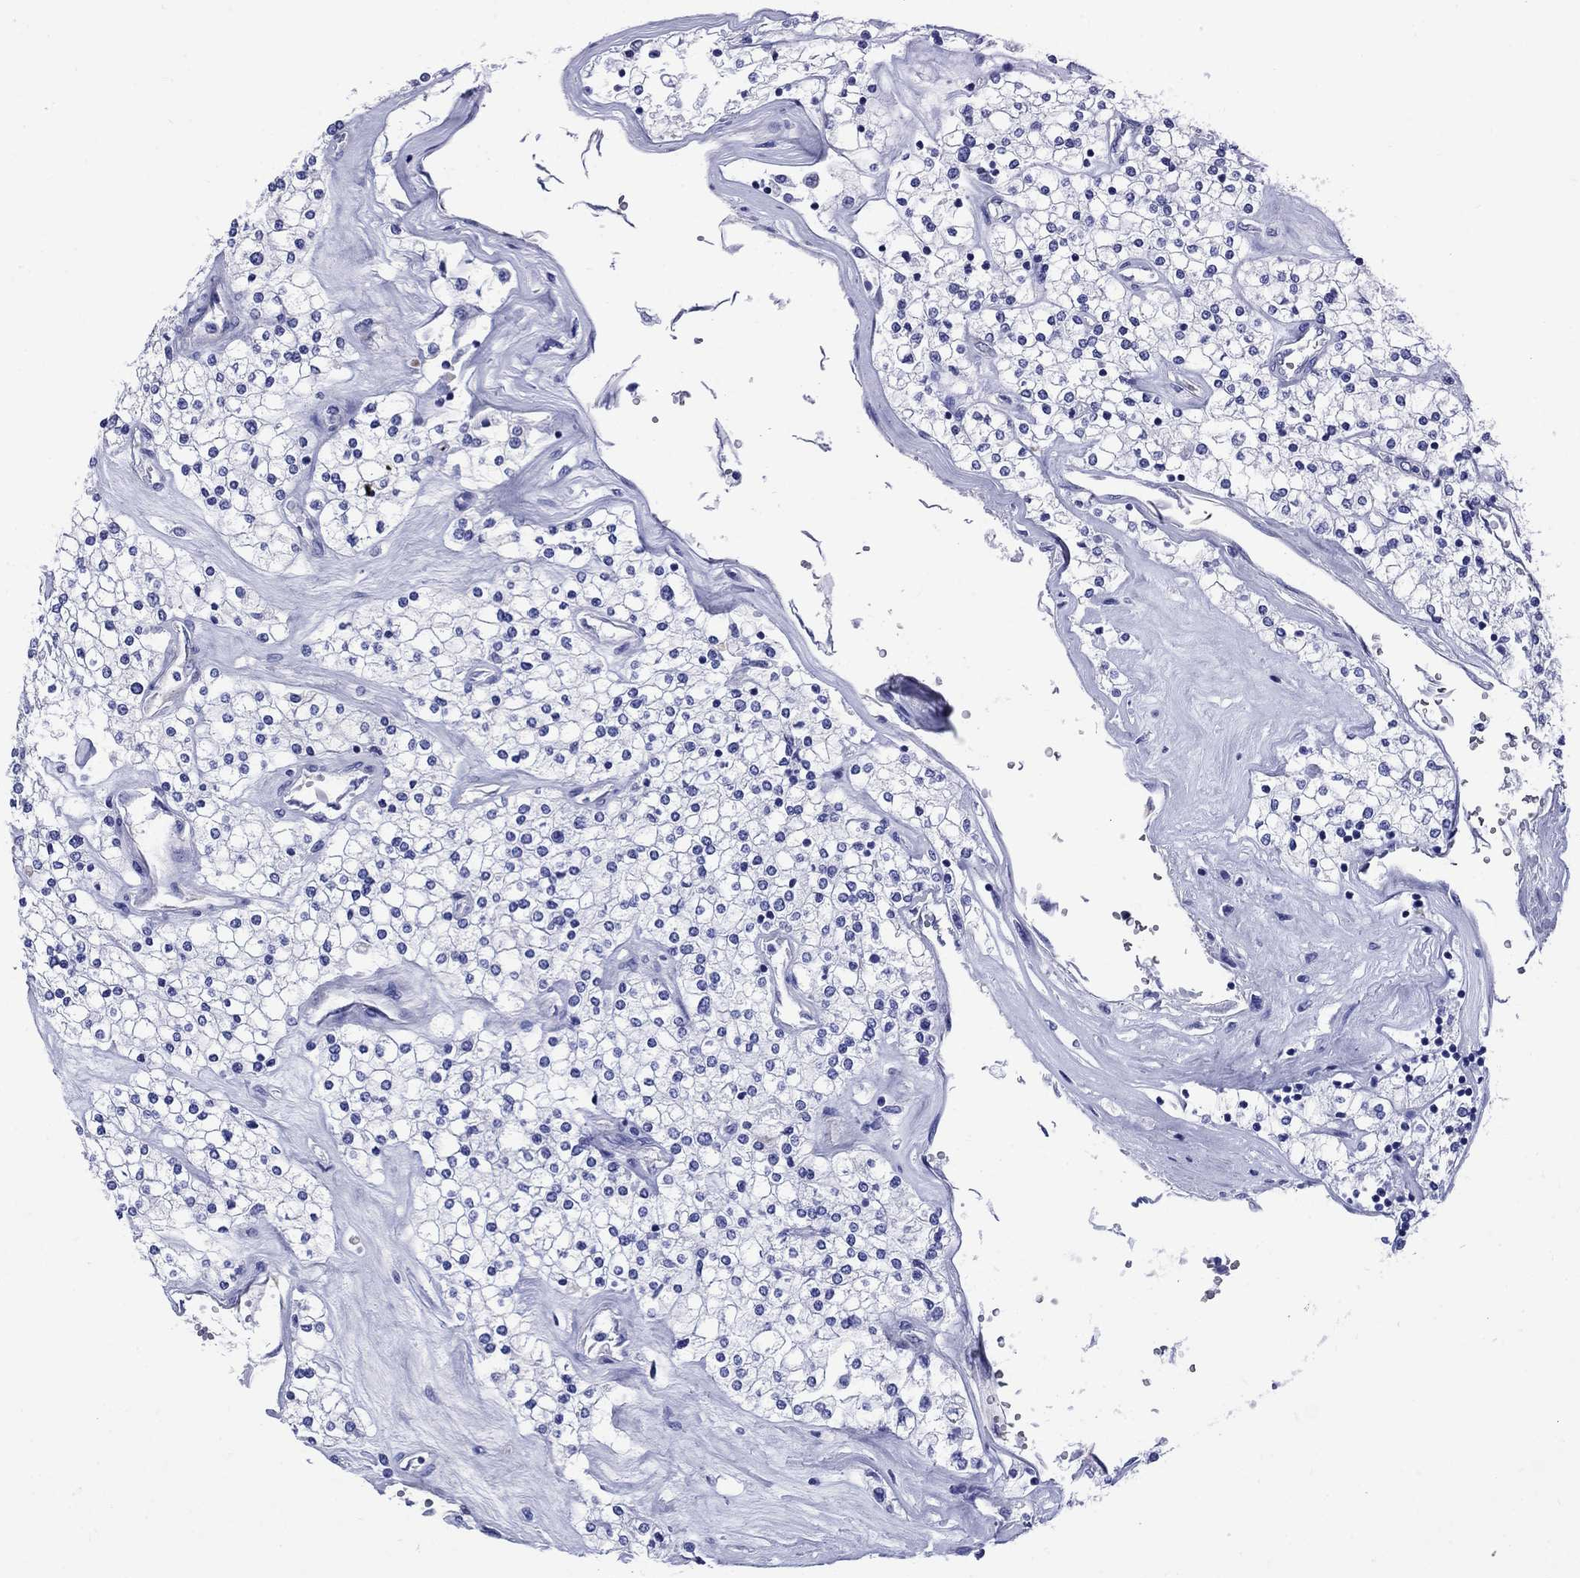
{"staining": {"intensity": "negative", "quantity": "none", "location": "none"}, "tissue": "renal cancer", "cell_type": "Tumor cells", "image_type": "cancer", "snomed": [{"axis": "morphology", "description": "Adenocarcinoma, NOS"}, {"axis": "topography", "description": "Kidney"}], "caption": "Renal cancer (adenocarcinoma) was stained to show a protein in brown. There is no significant expression in tumor cells.", "gene": "SLC1A2", "patient": {"sex": "male", "age": 80}}